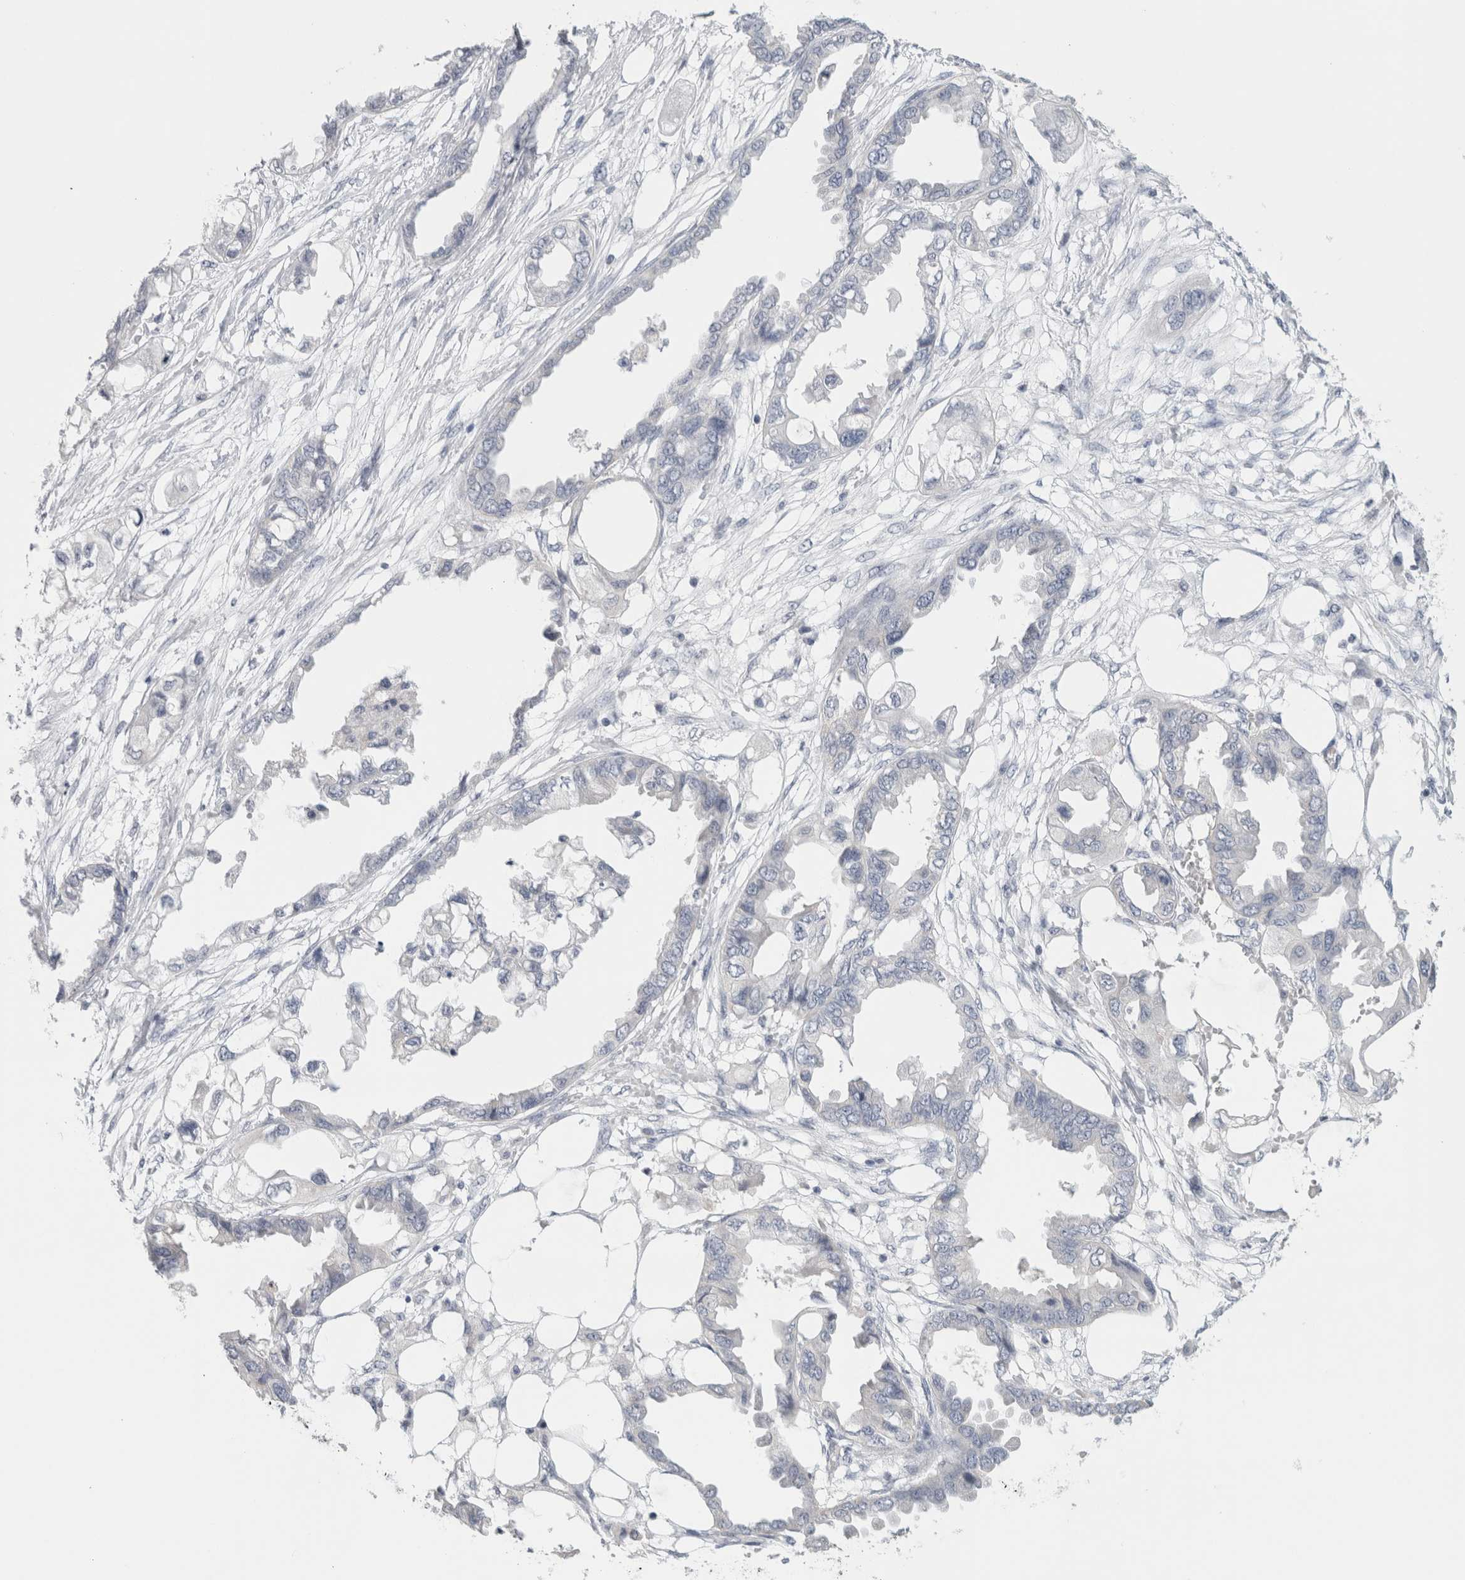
{"staining": {"intensity": "negative", "quantity": "none", "location": "none"}, "tissue": "endometrial cancer", "cell_type": "Tumor cells", "image_type": "cancer", "snomed": [{"axis": "morphology", "description": "Adenocarcinoma, NOS"}, {"axis": "morphology", "description": "Adenocarcinoma, metastatic, NOS"}, {"axis": "topography", "description": "Adipose tissue"}, {"axis": "topography", "description": "Endometrium"}], "caption": "High magnification brightfield microscopy of endometrial cancer (adenocarcinoma) stained with DAB (3,3'-diaminobenzidine) (brown) and counterstained with hematoxylin (blue): tumor cells show no significant positivity.", "gene": "TONSL", "patient": {"sex": "female", "age": 67}}